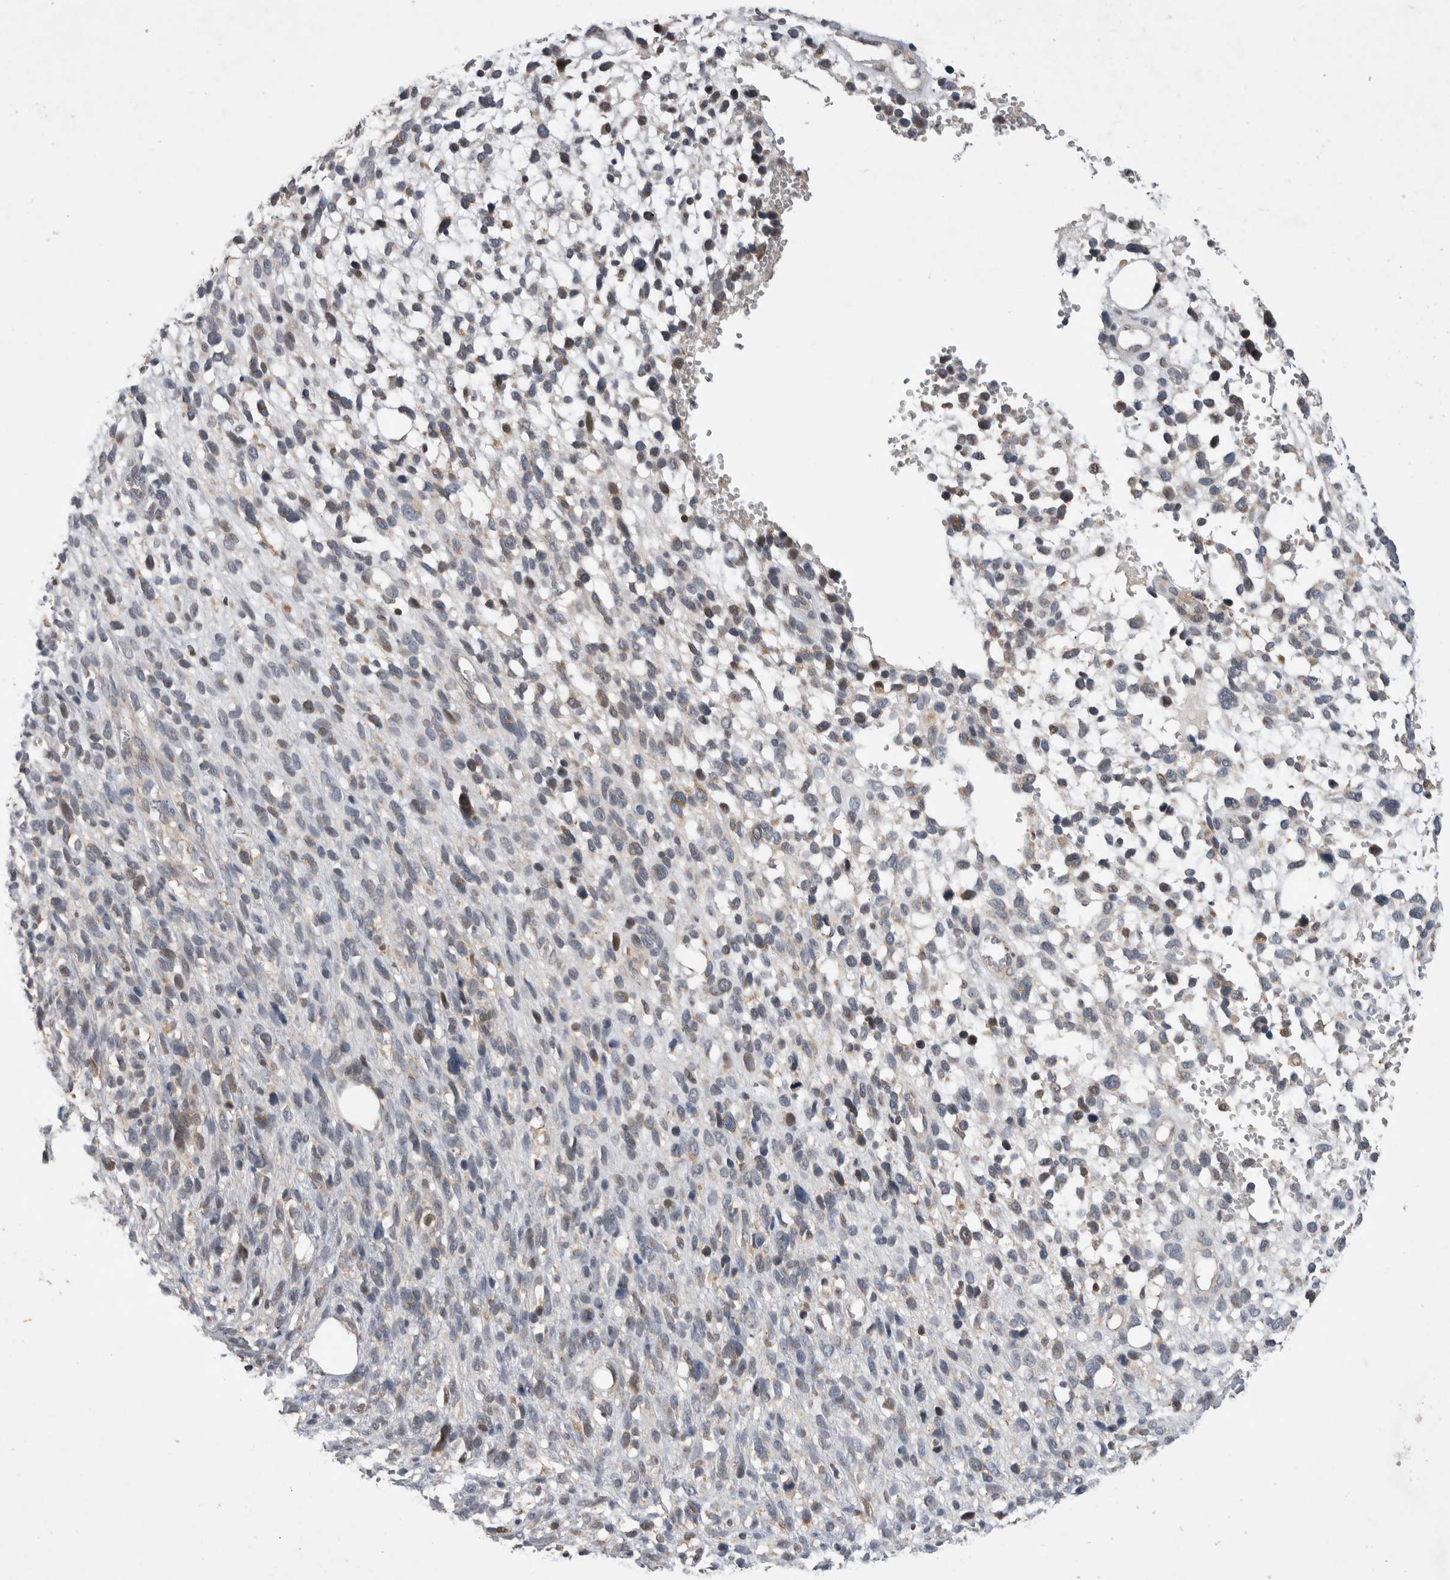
{"staining": {"intensity": "weak", "quantity": "<25%", "location": "cytoplasmic/membranous"}, "tissue": "melanoma", "cell_type": "Tumor cells", "image_type": "cancer", "snomed": [{"axis": "morphology", "description": "Malignant melanoma, NOS"}, {"axis": "topography", "description": "Skin"}], "caption": "High power microscopy histopathology image of an immunohistochemistry photomicrograph of melanoma, revealing no significant staining in tumor cells. (Stains: DAB immunohistochemistry with hematoxylin counter stain, Microscopy: brightfield microscopy at high magnification).", "gene": "KCNIP1", "patient": {"sex": "female", "age": 55}}